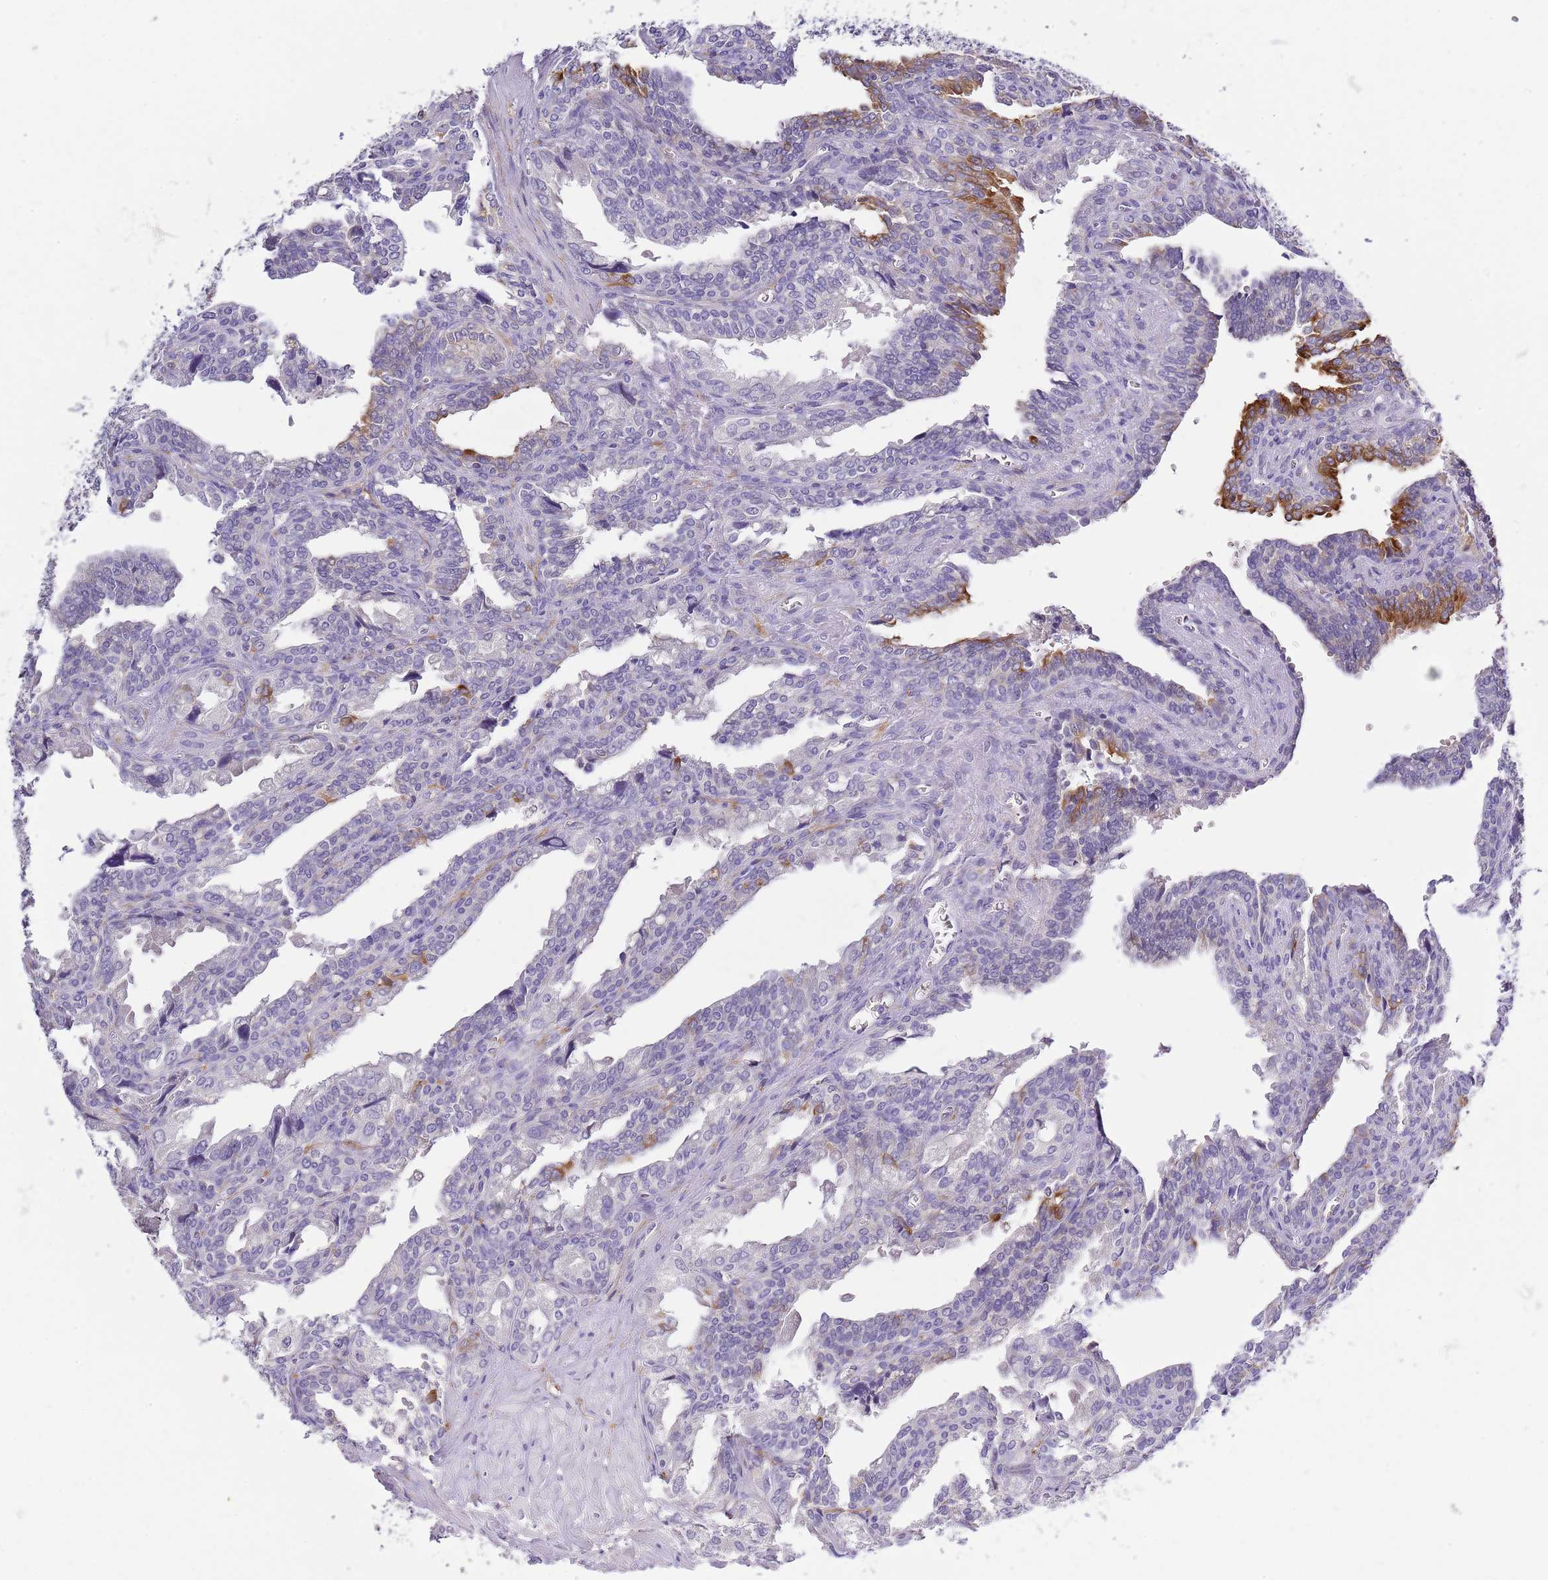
{"staining": {"intensity": "strong", "quantity": "<25%", "location": "cytoplasmic/membranous"}, "tissue": "seminal vesicle", "cell_type": "Glandular cells", "image_type": "normal", "snomed": [{"axis": "morphology", "description": "Normal tissue, NOS"}, {"axis": "topography", "description": "Seminal veicle"}], "caption": "Brown immunohistochemical staining in unremarkable human seminal vesicle shows strong cytoplasmic/membranous expression in about <25% of glandular cells. The staining was performed using DAB to visualize the protein expression in brown, while the nuclei were stained in blue with hematoxylin (Magnification: 20x).", "gene": "RFK", "patient": {"sex": "male", "age": 67}}